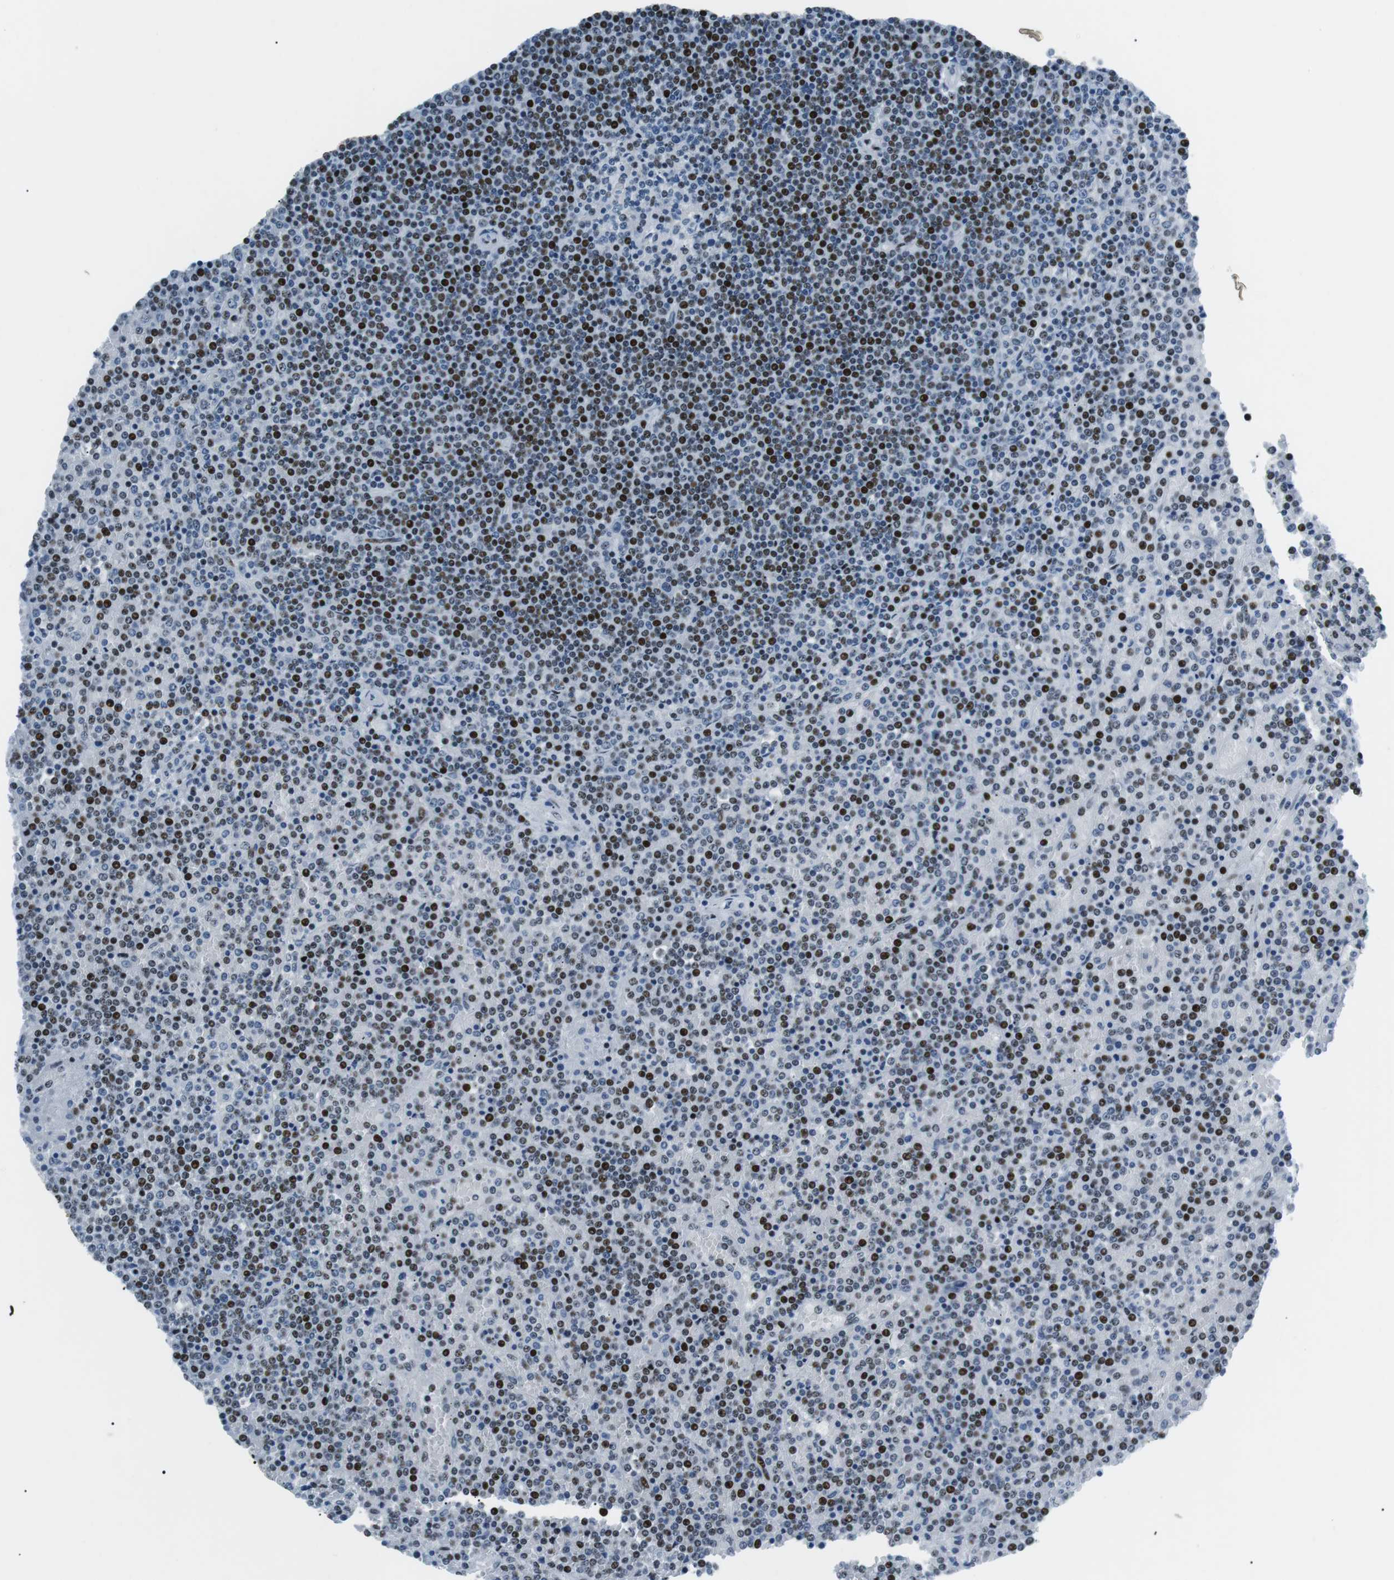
{"staining": {"intensity": "strong", "quantity": "25%-75%", "location": "nuclear"}, "tissue": "lymphoma", "cell_type": "Tumor cells", "image_type": "cancer", "snomed": [{"axis": "morphology", "description": "Malignant lymphoma, non-Hodgkin's type, Low grade"}, {"axis": "topography", "description": "Spleen"}], "caption": "A photomicrograph showing strong nuclear staining in approximately 25%-75% of tumor cells in lymphoma, as visualized by brown immunohistochemical staining.", "gene": "PML", "patient": {"sex": "female", "age": 19}}